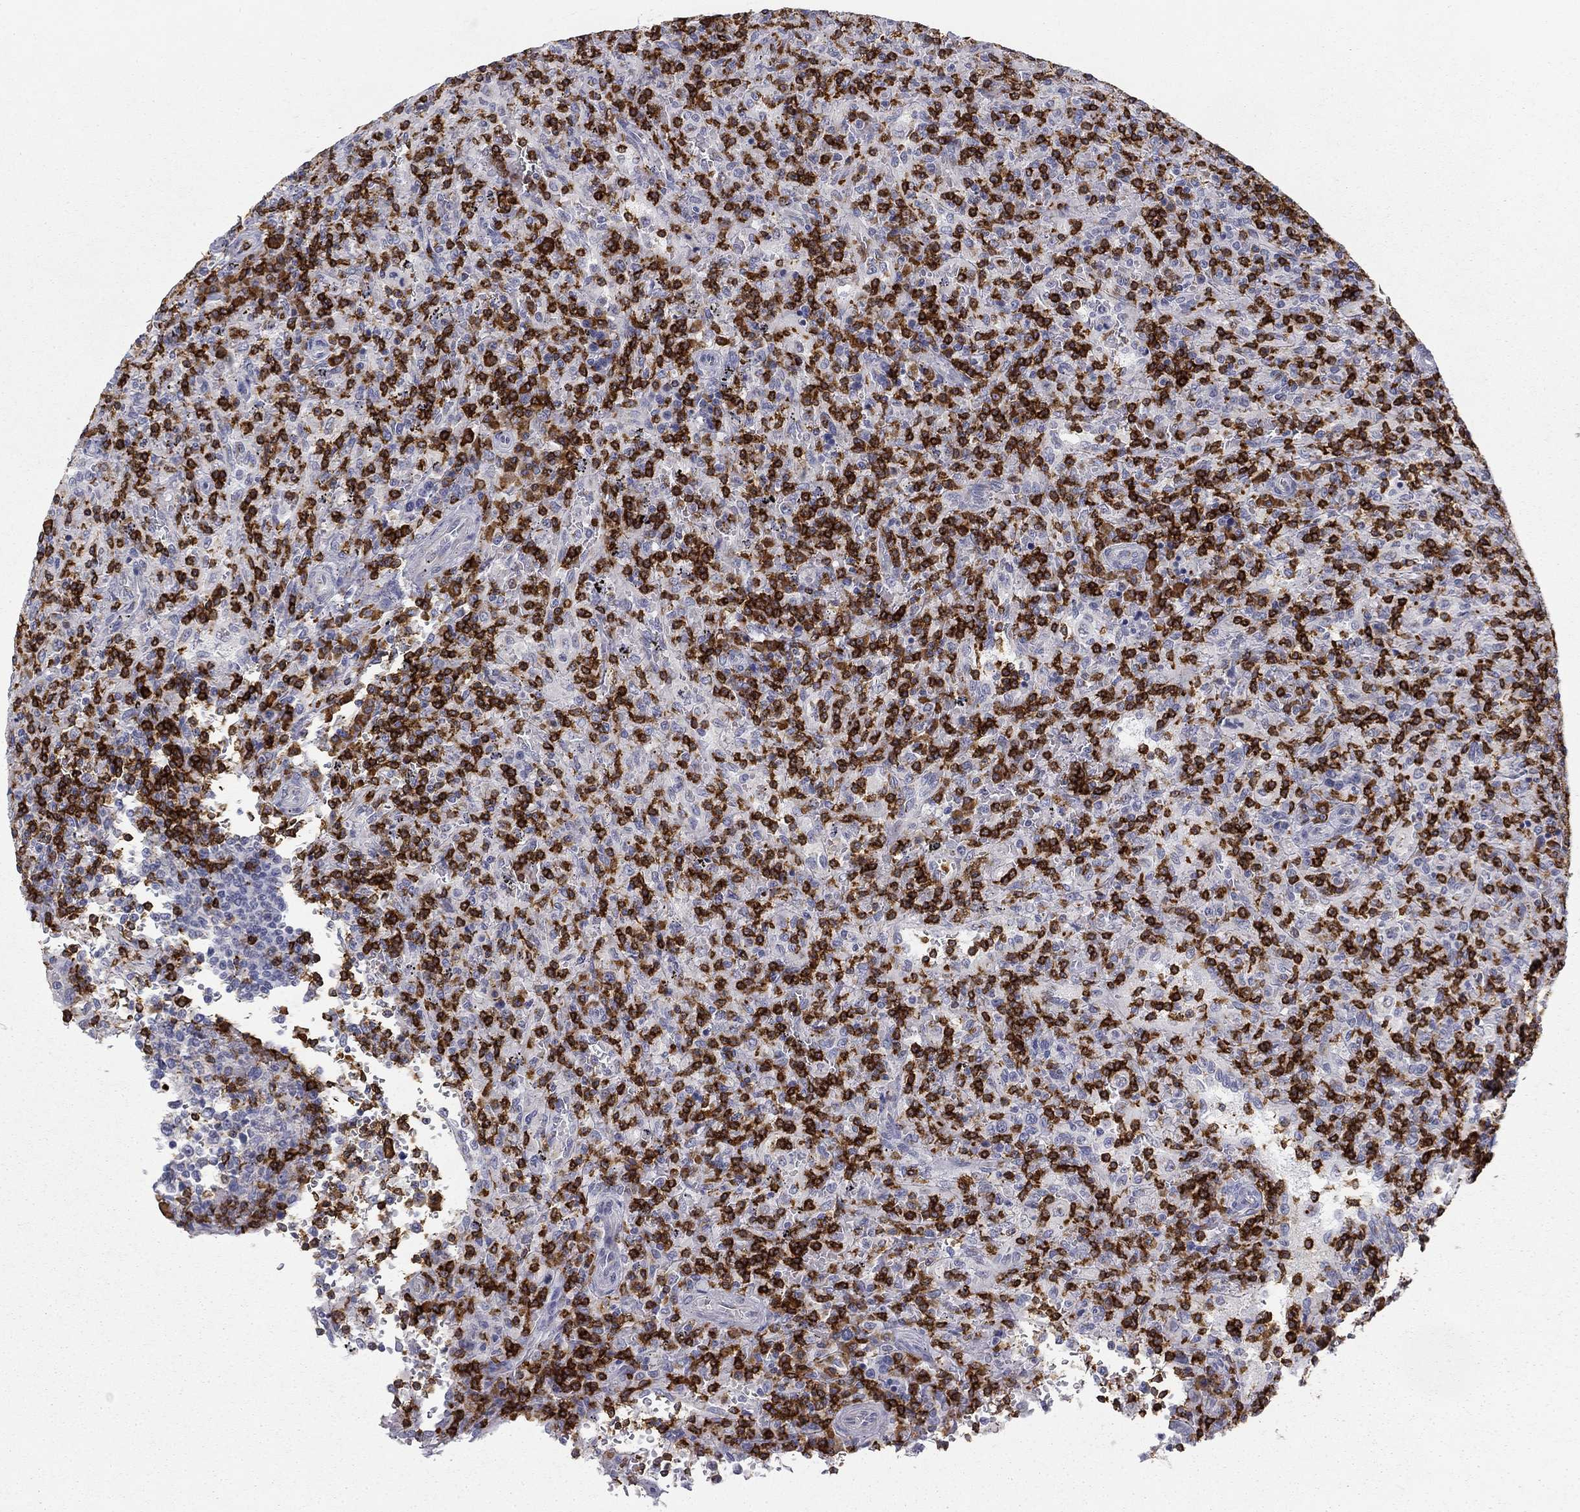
{"staining": {"intensity": "strong", "quantity": "25%-75%", "location": "cytoplasmic/membranous"}, "tissue": "lymphoma", "cell_type": "Tumor cells", "image_type": "cancer", "snomed": [{"axis": "morphology", "description": "Malignant lymphoma, non-Hodgkin's type, Low grade"}, {"axis": "topography", "description": "Spleen"}], "caption": "Tumor cells demonstrate high levels of strong cytoplasmic/membranous expression in about 25%-75% of cells in human malignant lymphoma, non-Hodgkin's type (low-grade).", "gene": "TRAT1", "patient": {"sex": "male", "age": 62}}